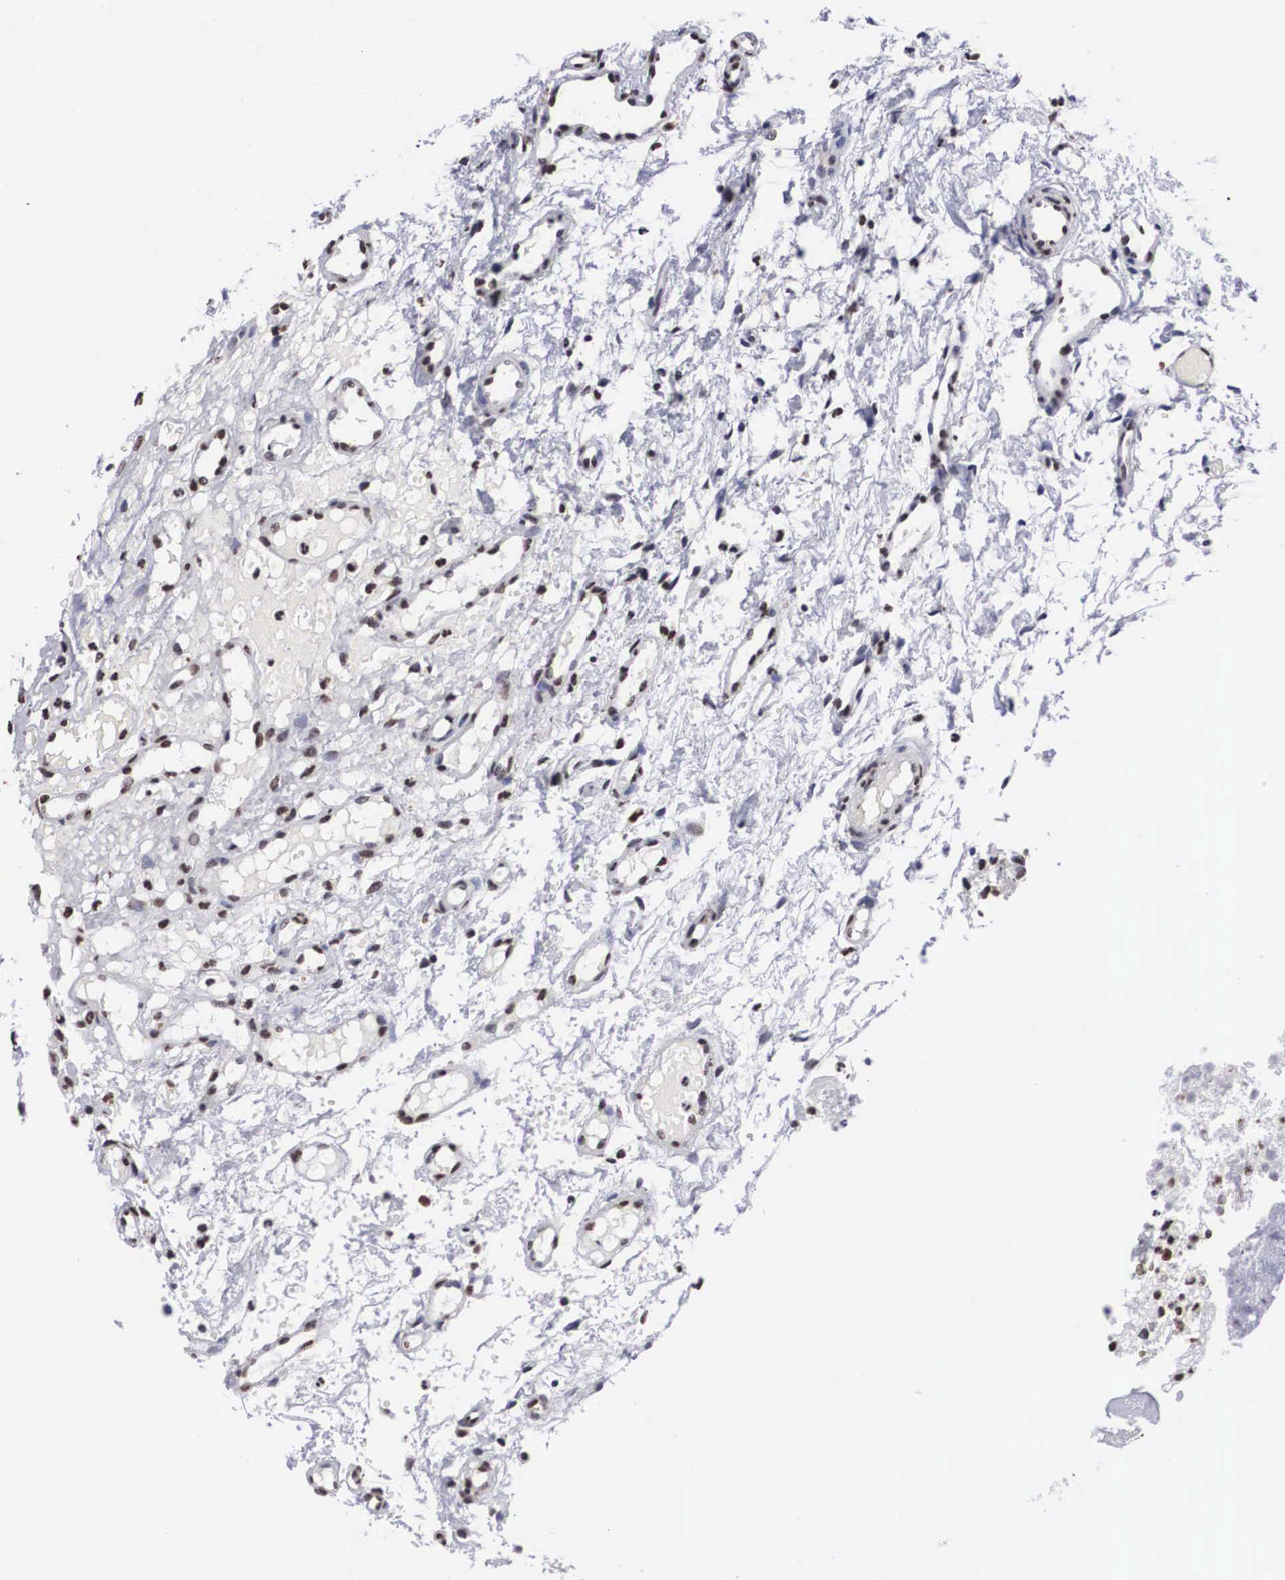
{"staining": {"intensity": "weak", "quantity": "25%-75%", "location": "nuclear"}, "tissue": "glioma", "cell_type": "Tumor cells", "image_type": "cancer", "snomed": [{"axis": "morphology", "description": "Glioma, malignant, High grade"}, {"axis": "topography", "description": "Brain"}], "caption": "Immunohistochemistry of human malignant high-grade glioma displays low levels of weak nuclear staining in approximately 25%-75% of tumor cells.", "gene": "ACIN1", "patient": {"sex": "male", "age": 77}}